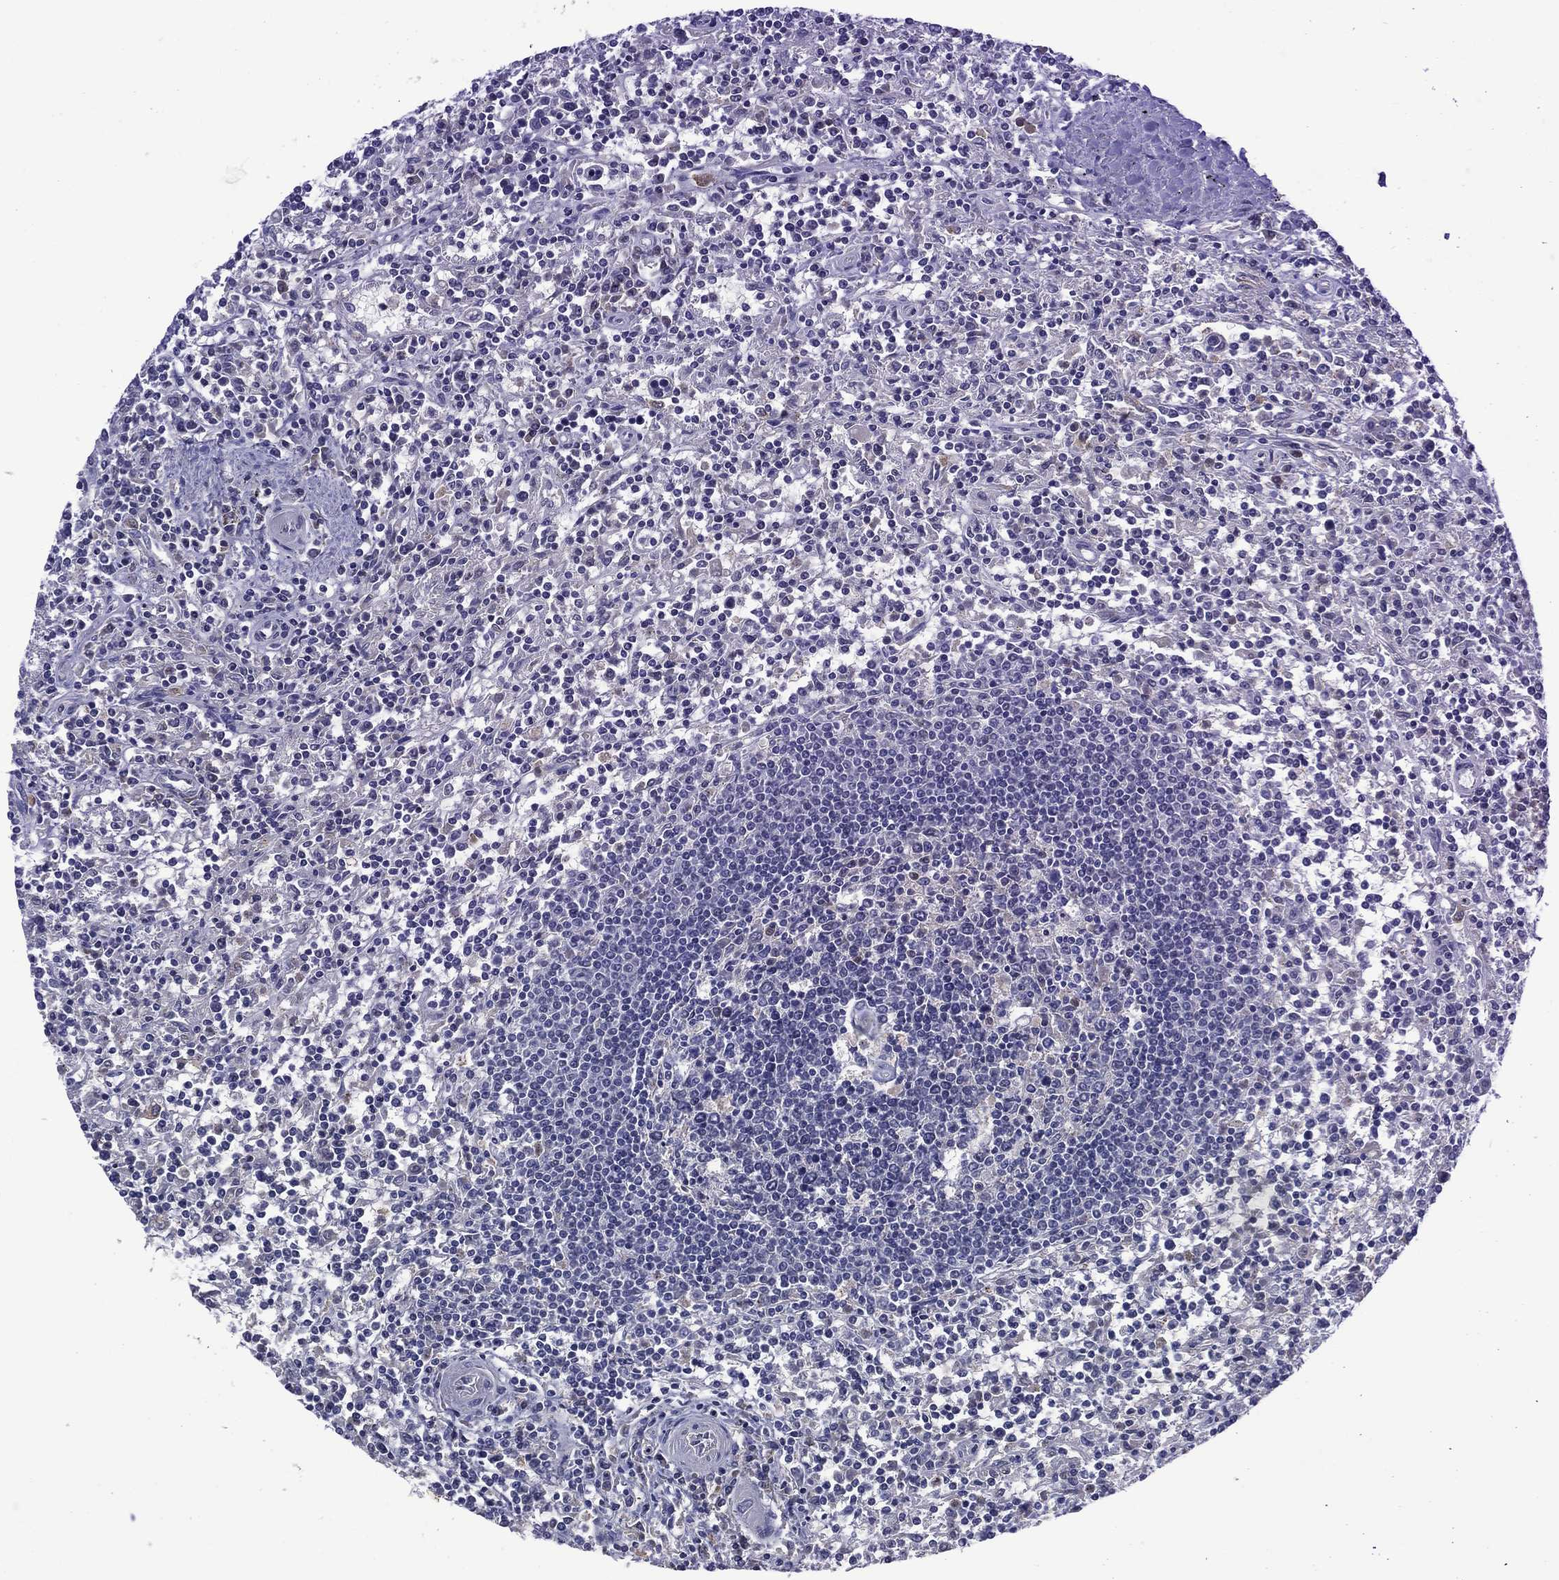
{"staining": {"intensity": "negative", "quantity": "none", "location": "none"}, "tissue": "lymphoma", "cell_type": "Tumor cells", "image_type": "cancer", "snomed": [{"axis": "morphology", "description": "Malignant lymphoma, non-Hodgkin's type, Low grade"}, {"axis": "topography", "description": "Spleen"}], "caption": "The IHC photomicrograph has no significant expression in tumor cells of lymphoma tissue. Brightfield microscopy of IHC stained with DAB (brown) and hematoxylin (blue), captured at high magnification.", "gene": "ASB10", "patient": {"sex": "male", "age": 62}}